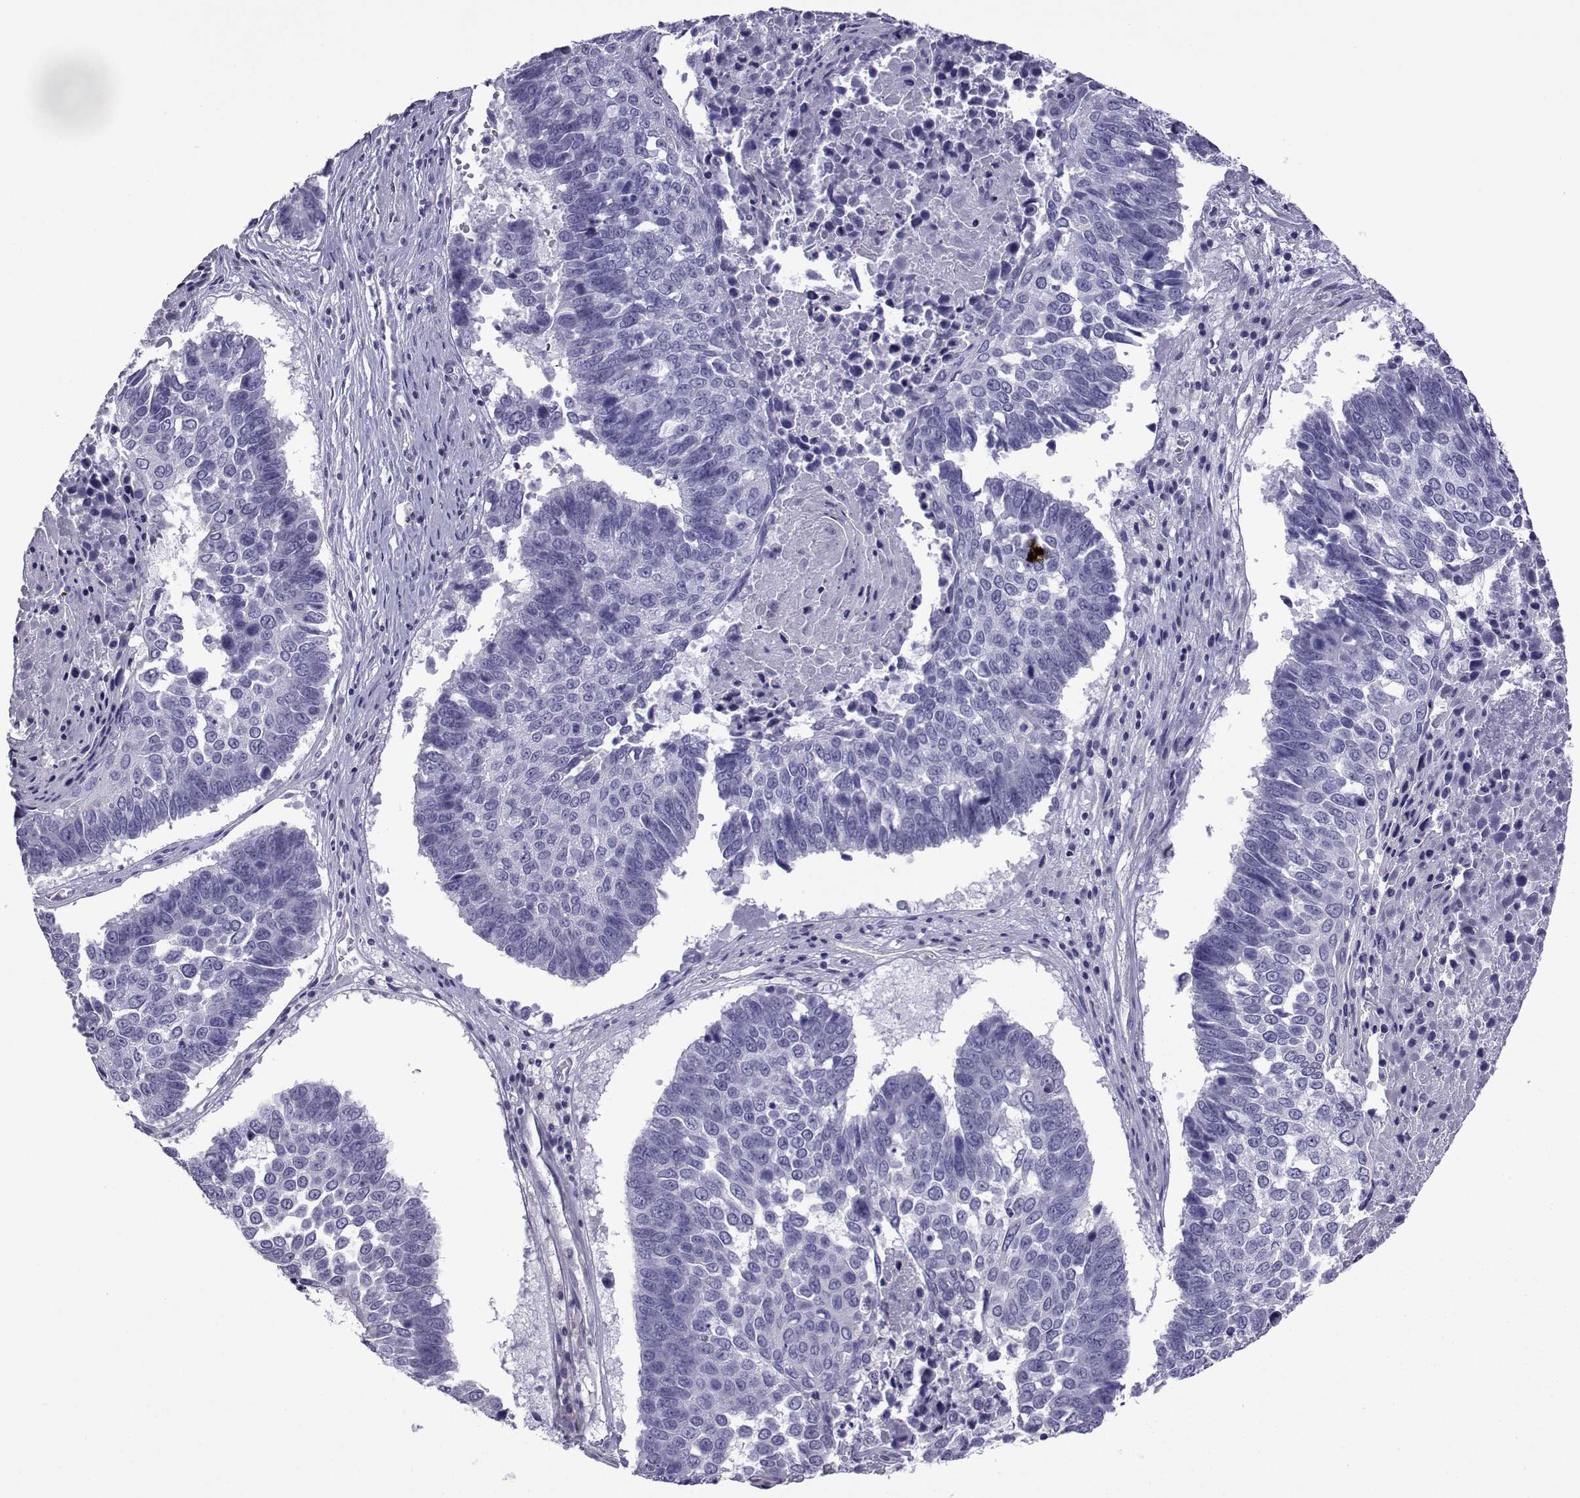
{"staining": {"intensity": "negative", "quantity": "none", "location": "none"}, "tissue": "lung cancer", "cell_type": "Tumor cells", "image_type": "cancer", "snomed": [{"axis": "morphology", "description": "Squamous cell carcinoma, NOS"}, {"axis": "topography", "description": "Lung"}], "caption": "An immunohistochemistry image of squamous cell carcinoma (lung) is shown. There is no staining in tumor cells of squamous cell carcinoma (lung). Brightfield microscopy of immunohistochemistry (IHC) stained with DAB (3,3'-diaminobenzidine) (brown) and hematoxylin (blue), captured at high magnification.", "gene": "CFAP70", "patient": {"sex": "male", "age": 73}}